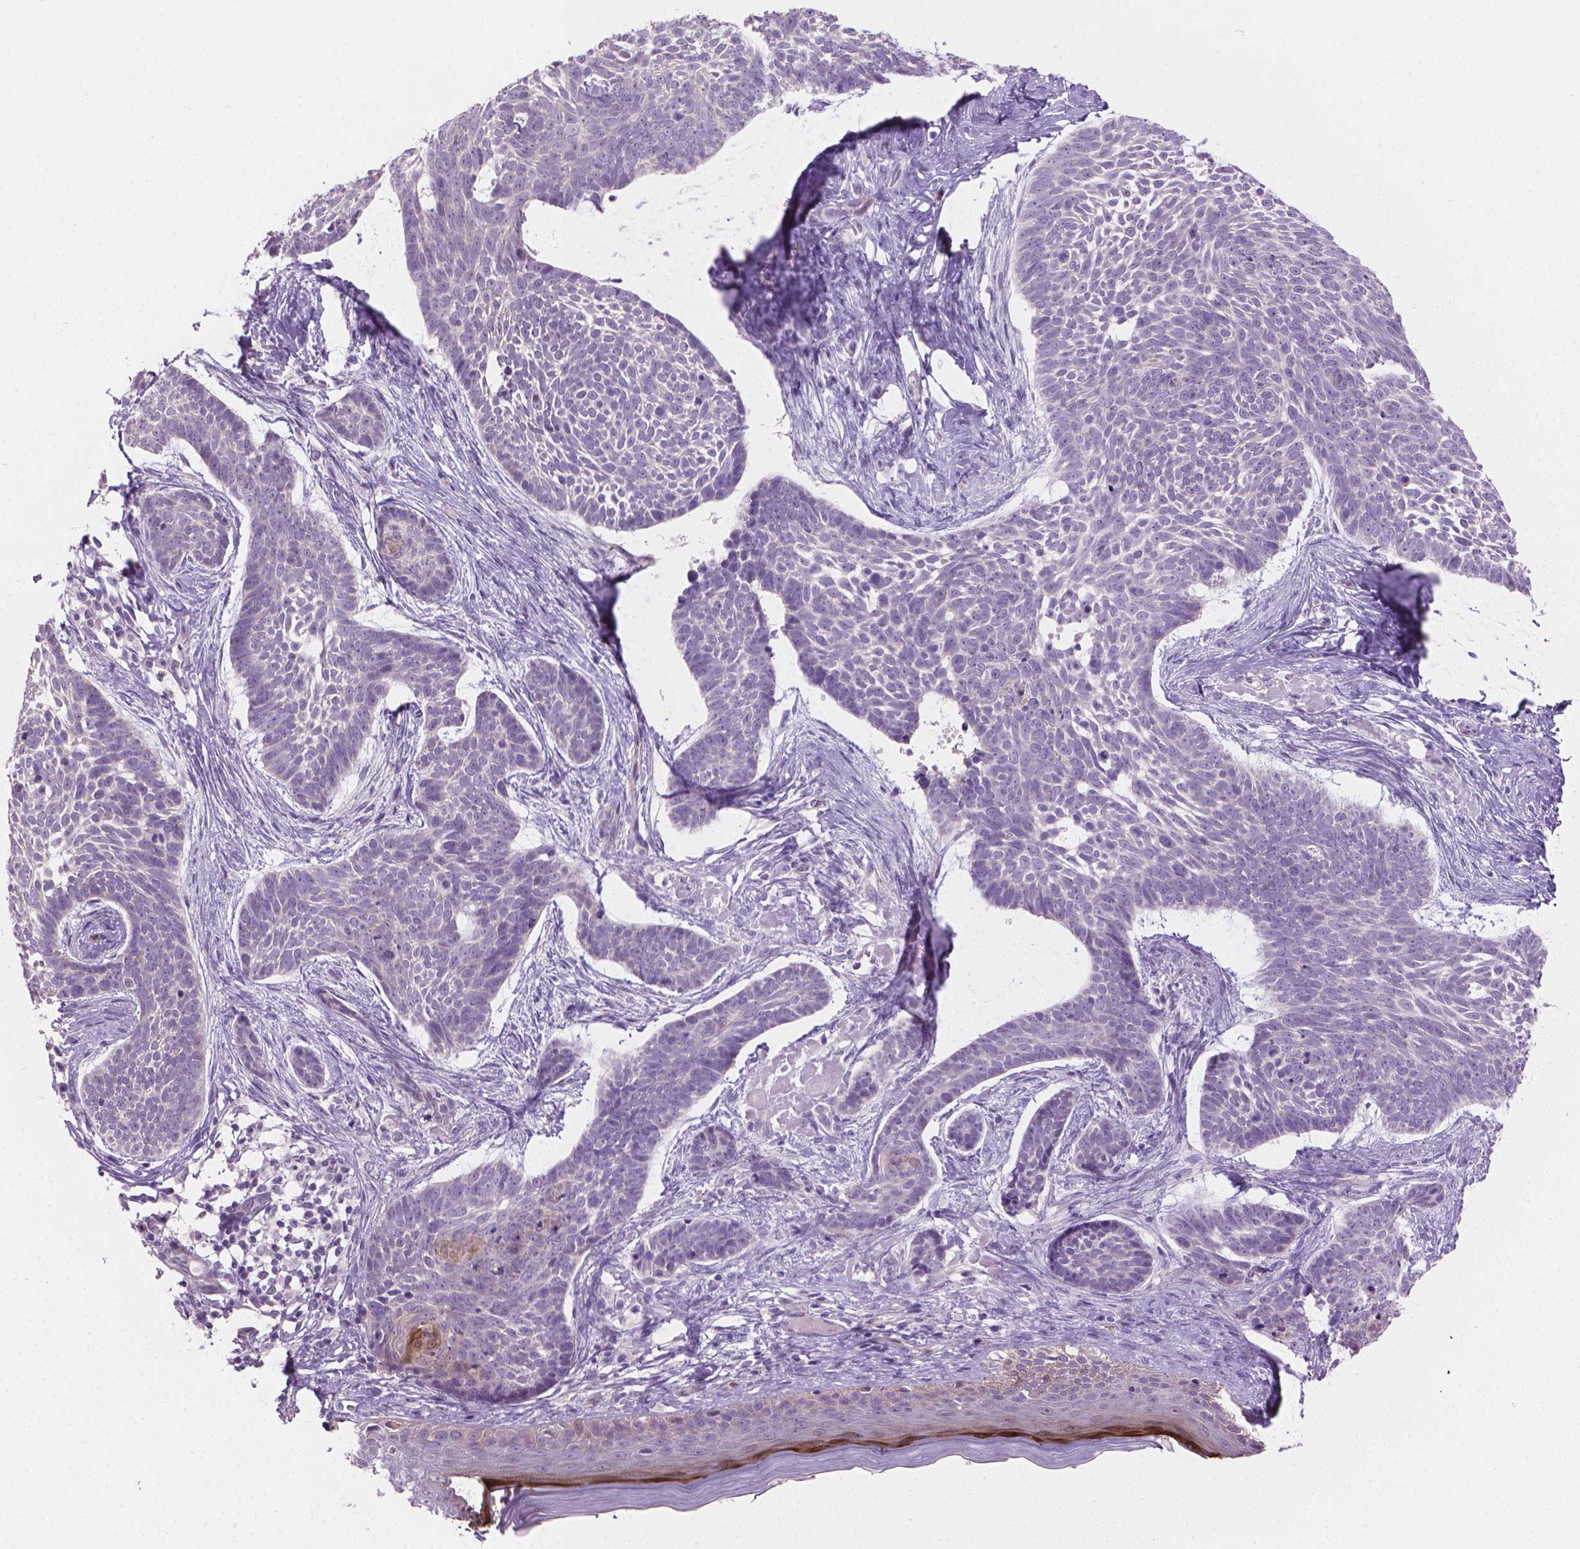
{"staining": {"intensity": "negative", "quantity": "none", "location": "none"}, "tissue": "skin cancer", "cell_type": "Tumor cells", "image_type": "cancer", "snomed": [{"axis": "morphology", "description": "Basal cell carcinoma"}, {"axis": "topography", "description": "Skin"}], "caption": "This is a micrograph of immunohistochemistry (IHC) staining of skin basal cell carcinoma, which shows no positivity in tumor cells.", "gene": "GSDMA", "patient": {"sex": "male", "age": 85}}